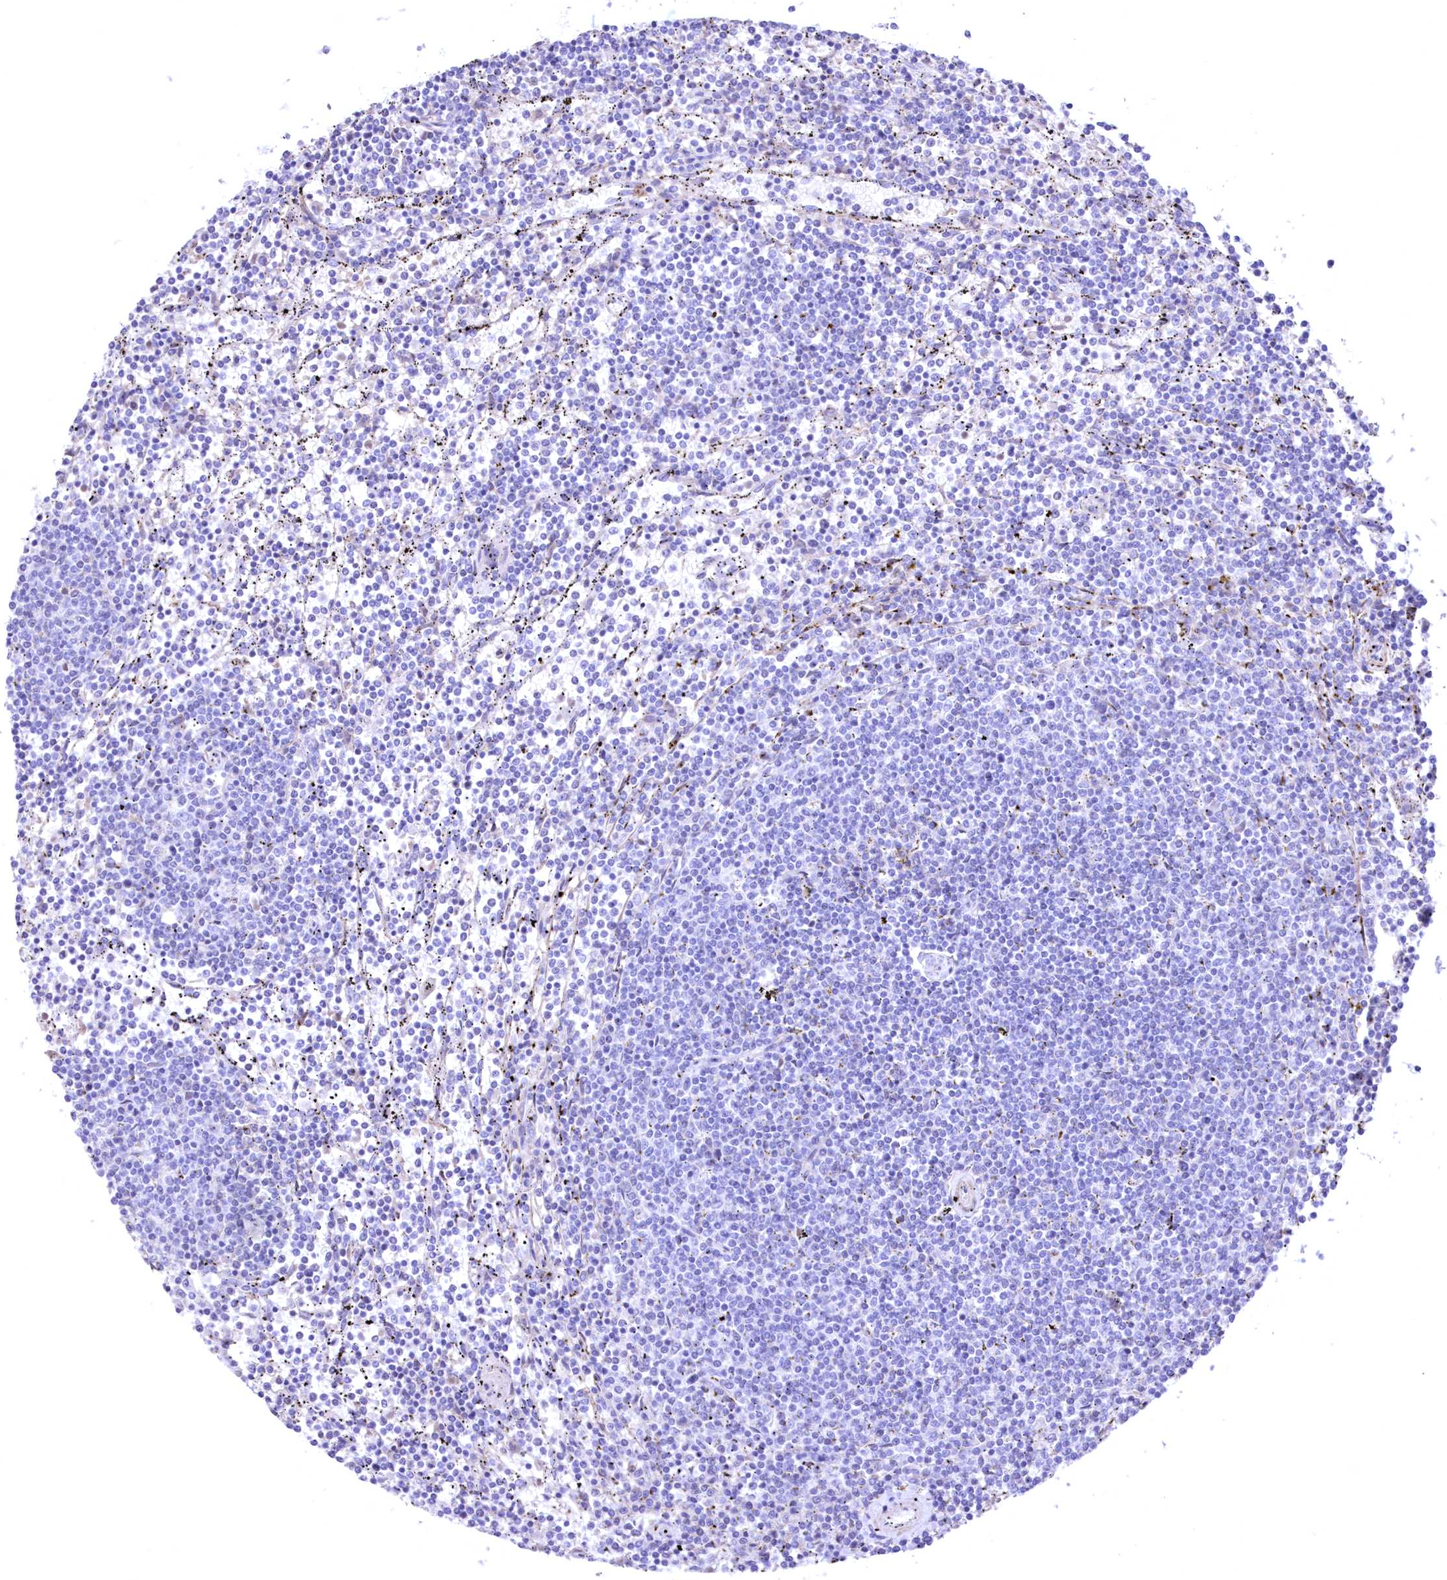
{"staining": {"intensity": "negative", "quantity": "none", "location": "none"}, "tissue": "lymphoma", "cell_type": "Tumor cells", "image_type": "cancer", "snomed": [{"axis": "morphology", "description": "Malignant lymphoma, non-Hodgkin's type, Low grade"}, {"axis": "topography", "description": "Spleen"}], "caption": "Micrograph shows no significant protein positivity in tumor cells of lymphoma.", "gene": "WDR74", "patient": {"sex": "female", "age": 50}}